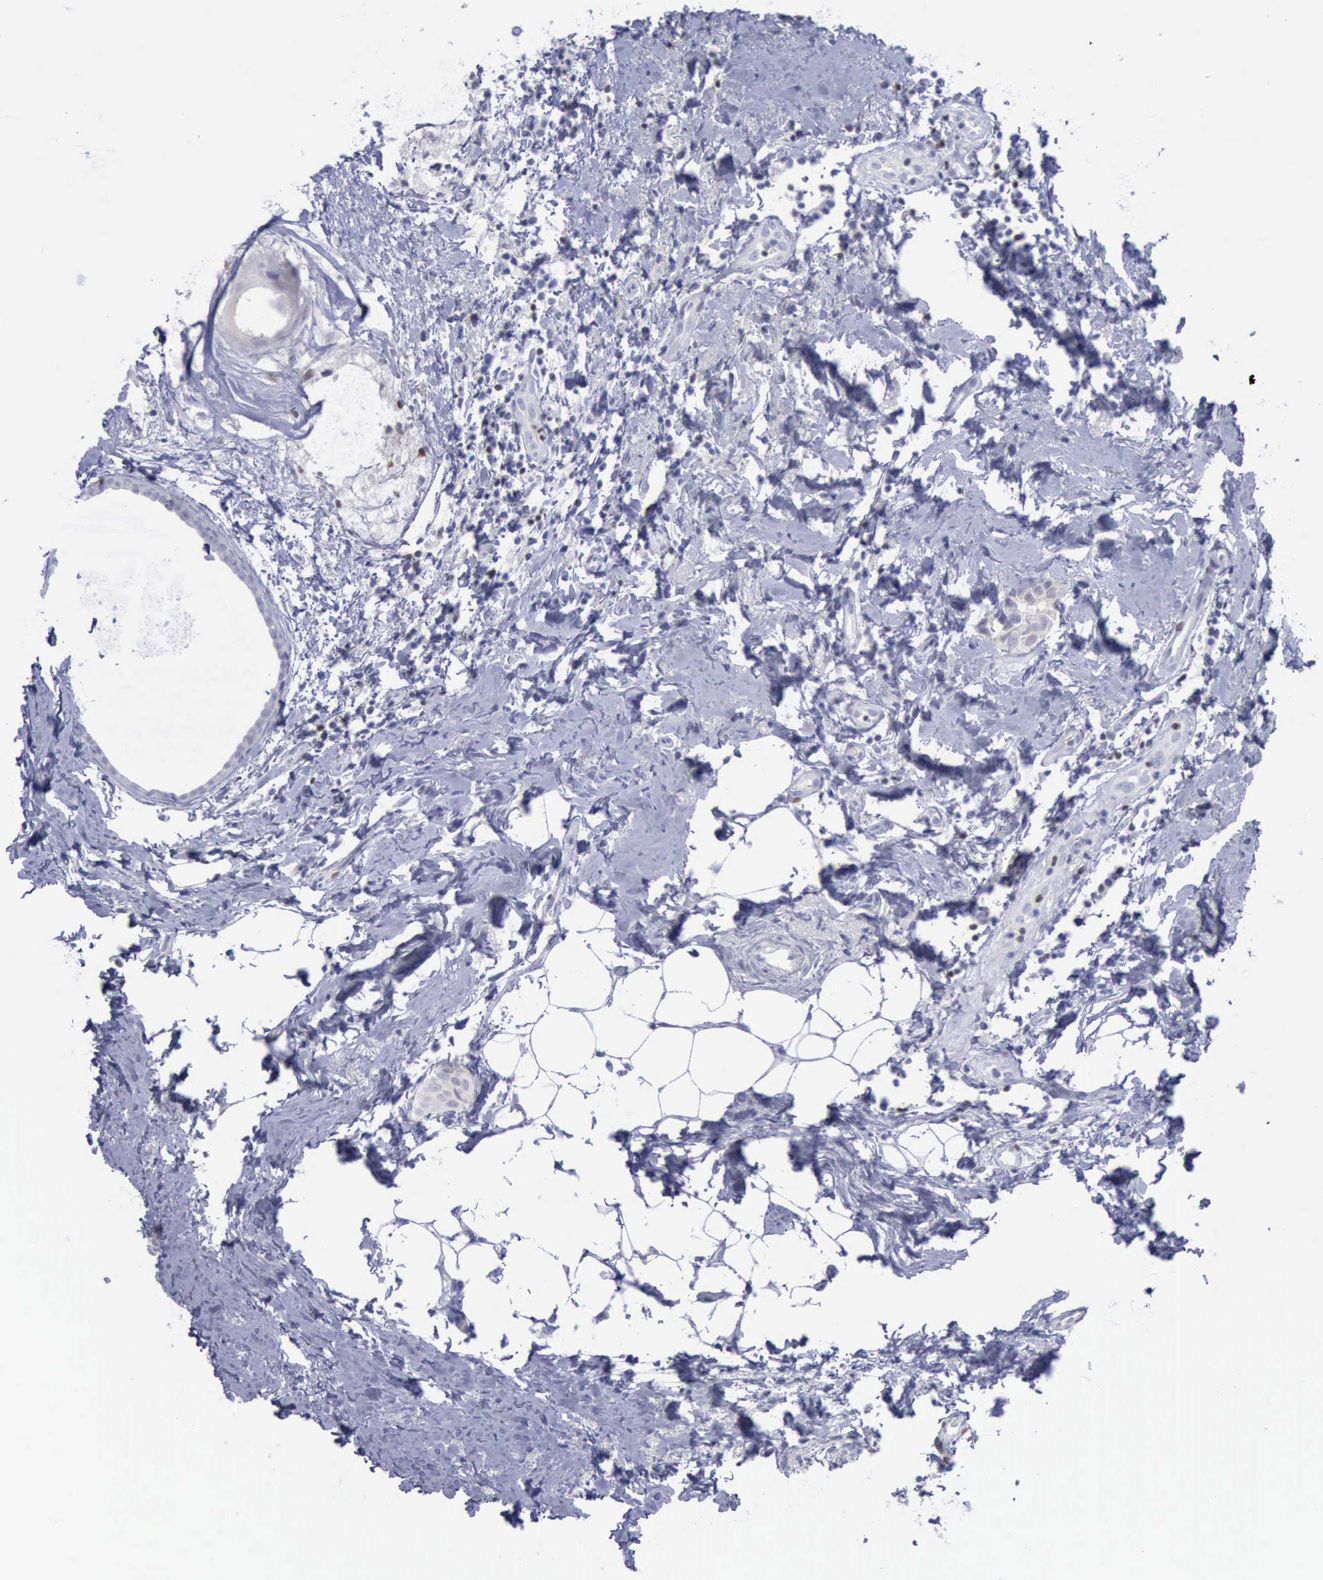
{"staining": {"intensity": "negative", "quantity": "none", "location": "none"}, "tissue": "breast cancer", "cell_type": "Tumor cells", "image_type": "cancer", "snomed": [{"axis": "morphology", "description": "Duct carcinoma"}, {"axis": "topography", "description": "Breast"}], "caption": "Breast infiltrating ductal carcinoma was stained to show a protein in brown. There is no significant staining in tumor cells.", "gene": "SATB2", "patient": {"sex": "female", "age": 54}}